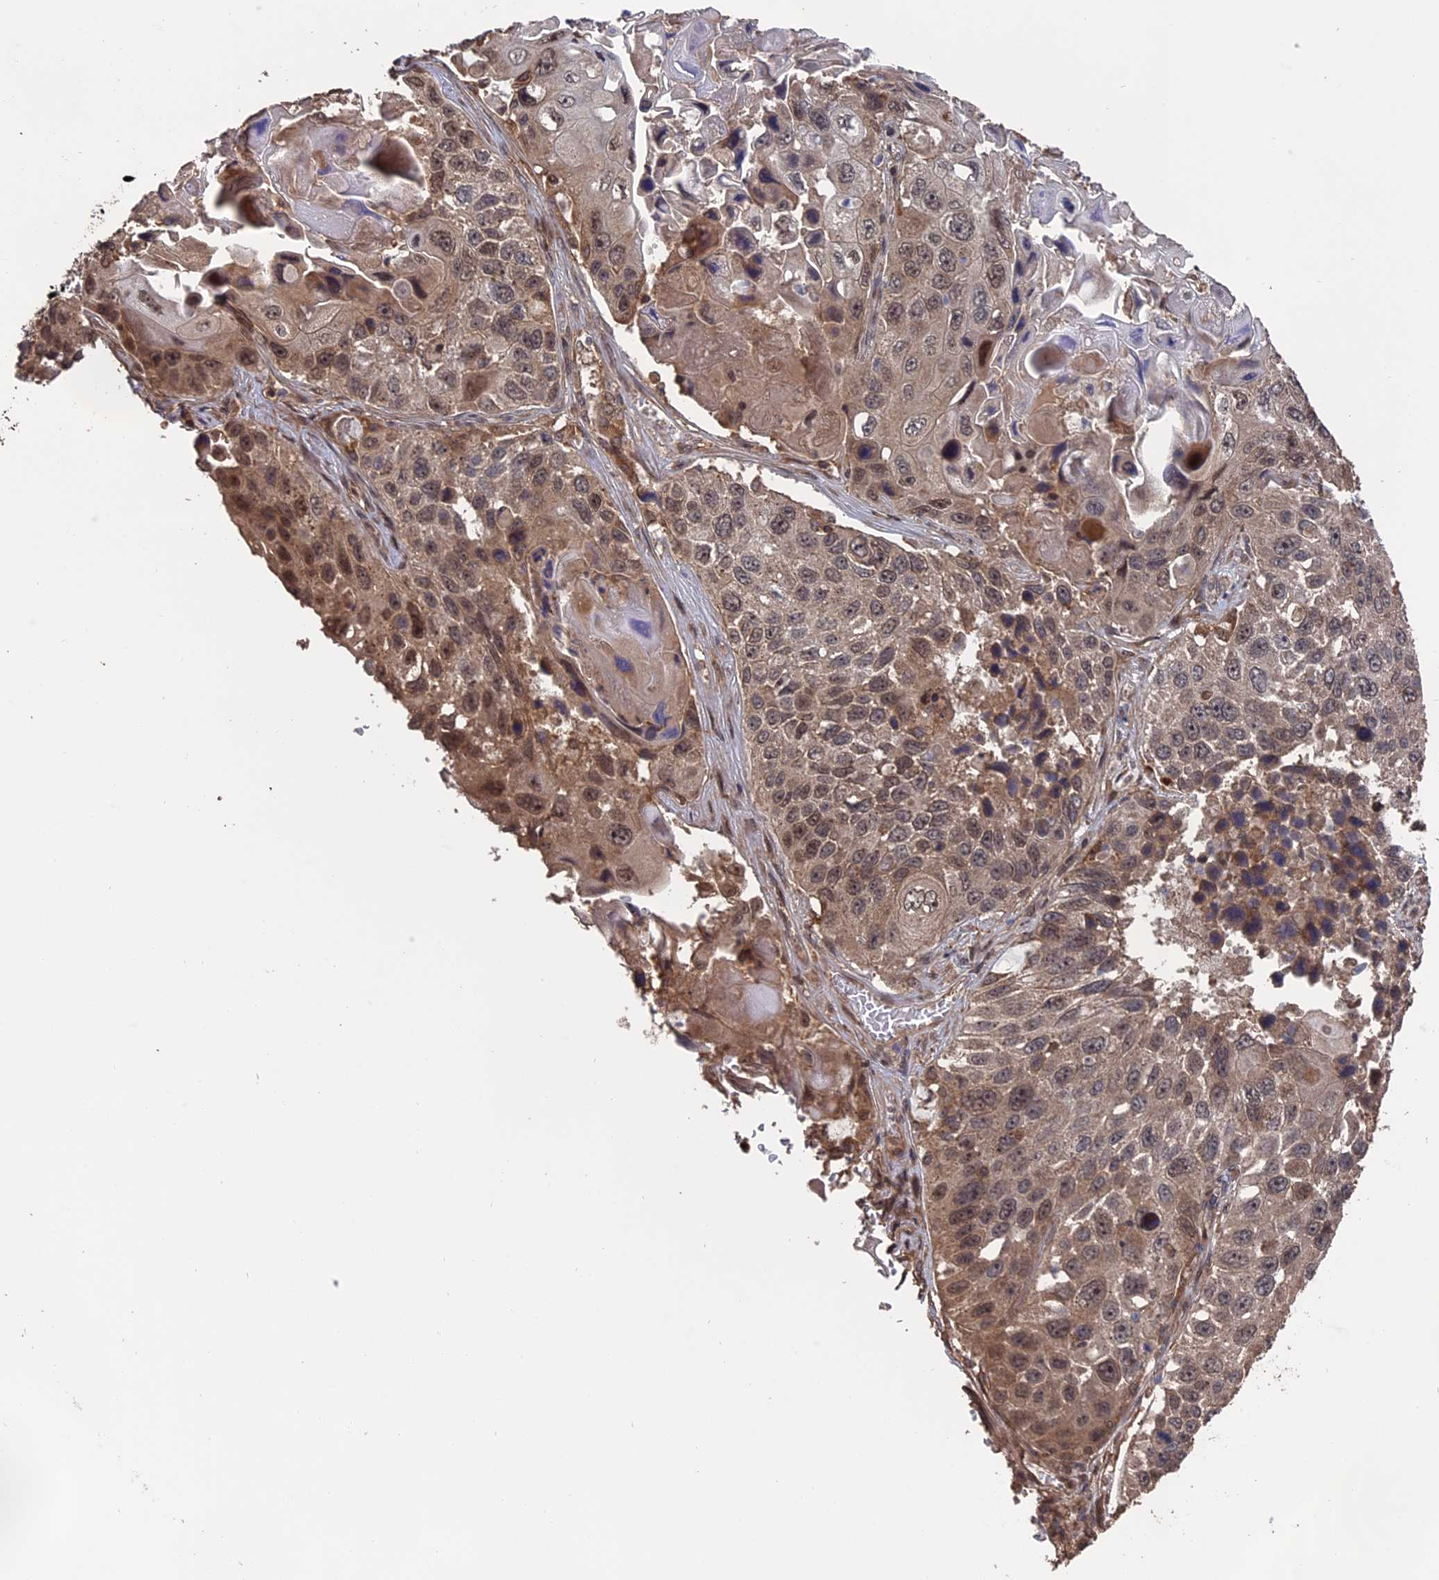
{"staining": {"intensity": "moderate", "quantity": ">75%", "location": "nuclear"}, "tissue": "lung cancer", "cell_type": "Tumor cells", "image_type": "cancer", "snomed": [{"axis": "morphology", "description": "Squamous cell carcinoma, NOS"}, {"axis": "topography", "description": "Lung"}], "caption": "Tumor cells display medium levels of moderate nuclear expression in about >75% of cells in squamous cell carcinoma (lung). (Stains: DAB (3,3'-diaminobenzidine) in brown, nuclei in blue, Microscopy: brightfield microscopy at high magnification).", "gene": "MYBL2", "patient": {"sex": "male", "age": 61}}